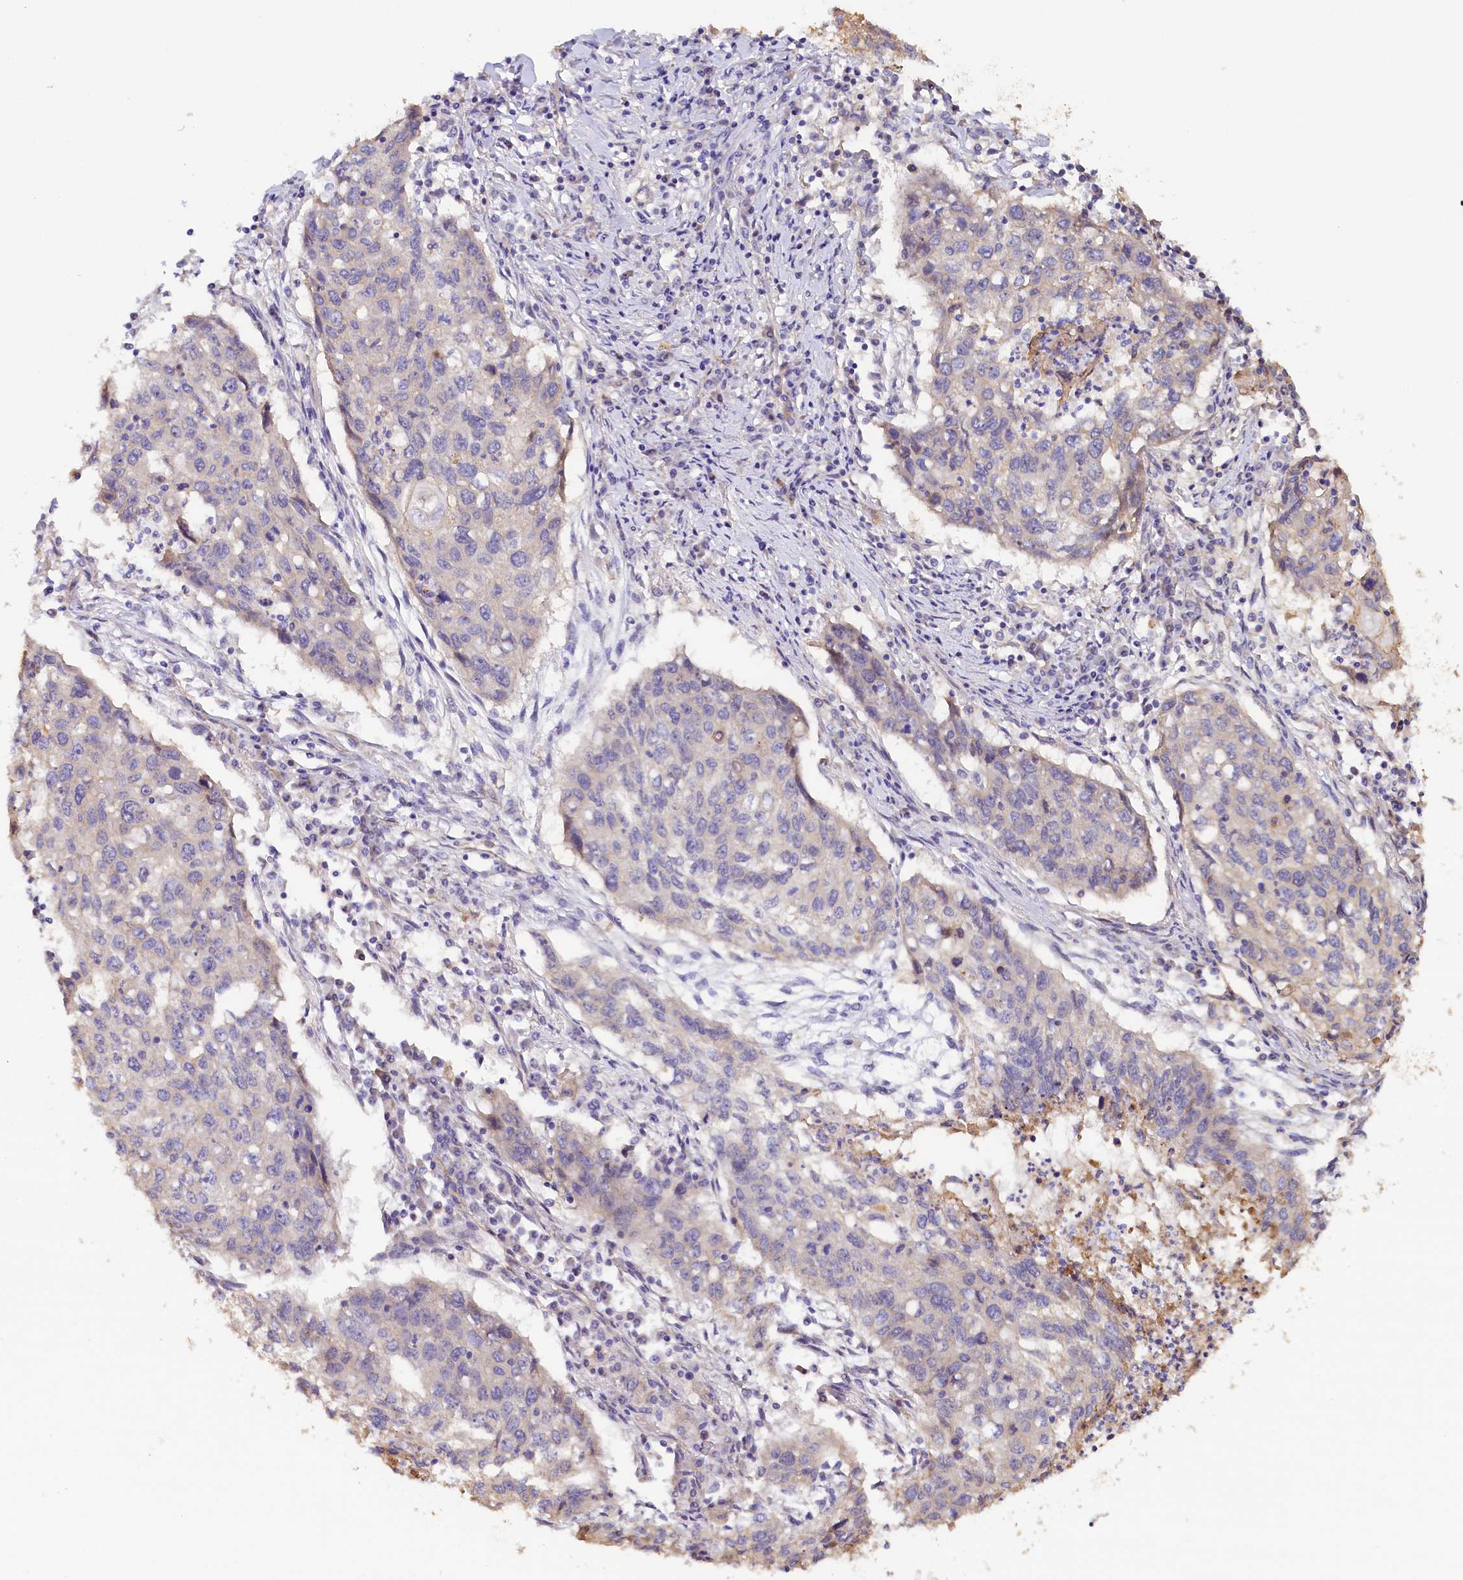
{"staining": {"intensity": "negative", "quantity": "none", "location": "none"}, "tissue": "lung cancer", "cell_type": "Tumor cells", "image_type": "cancer", "snomed": [{"axis": "morphology", "description": "Squamous cell carcinoma, NOS"}, {"axis": "topography", "description": "Lung"}], "caption": "This is a photomicrograph of immunohistochemistry staining of squamous cell carcinoma (lung), which shows no expression in tumor cells. (Immunohistochemistry (ihc), brightfield microscopy, high magnification).", "gene": "KATNB1", "patient": {"sex": "female", "age": 63}}